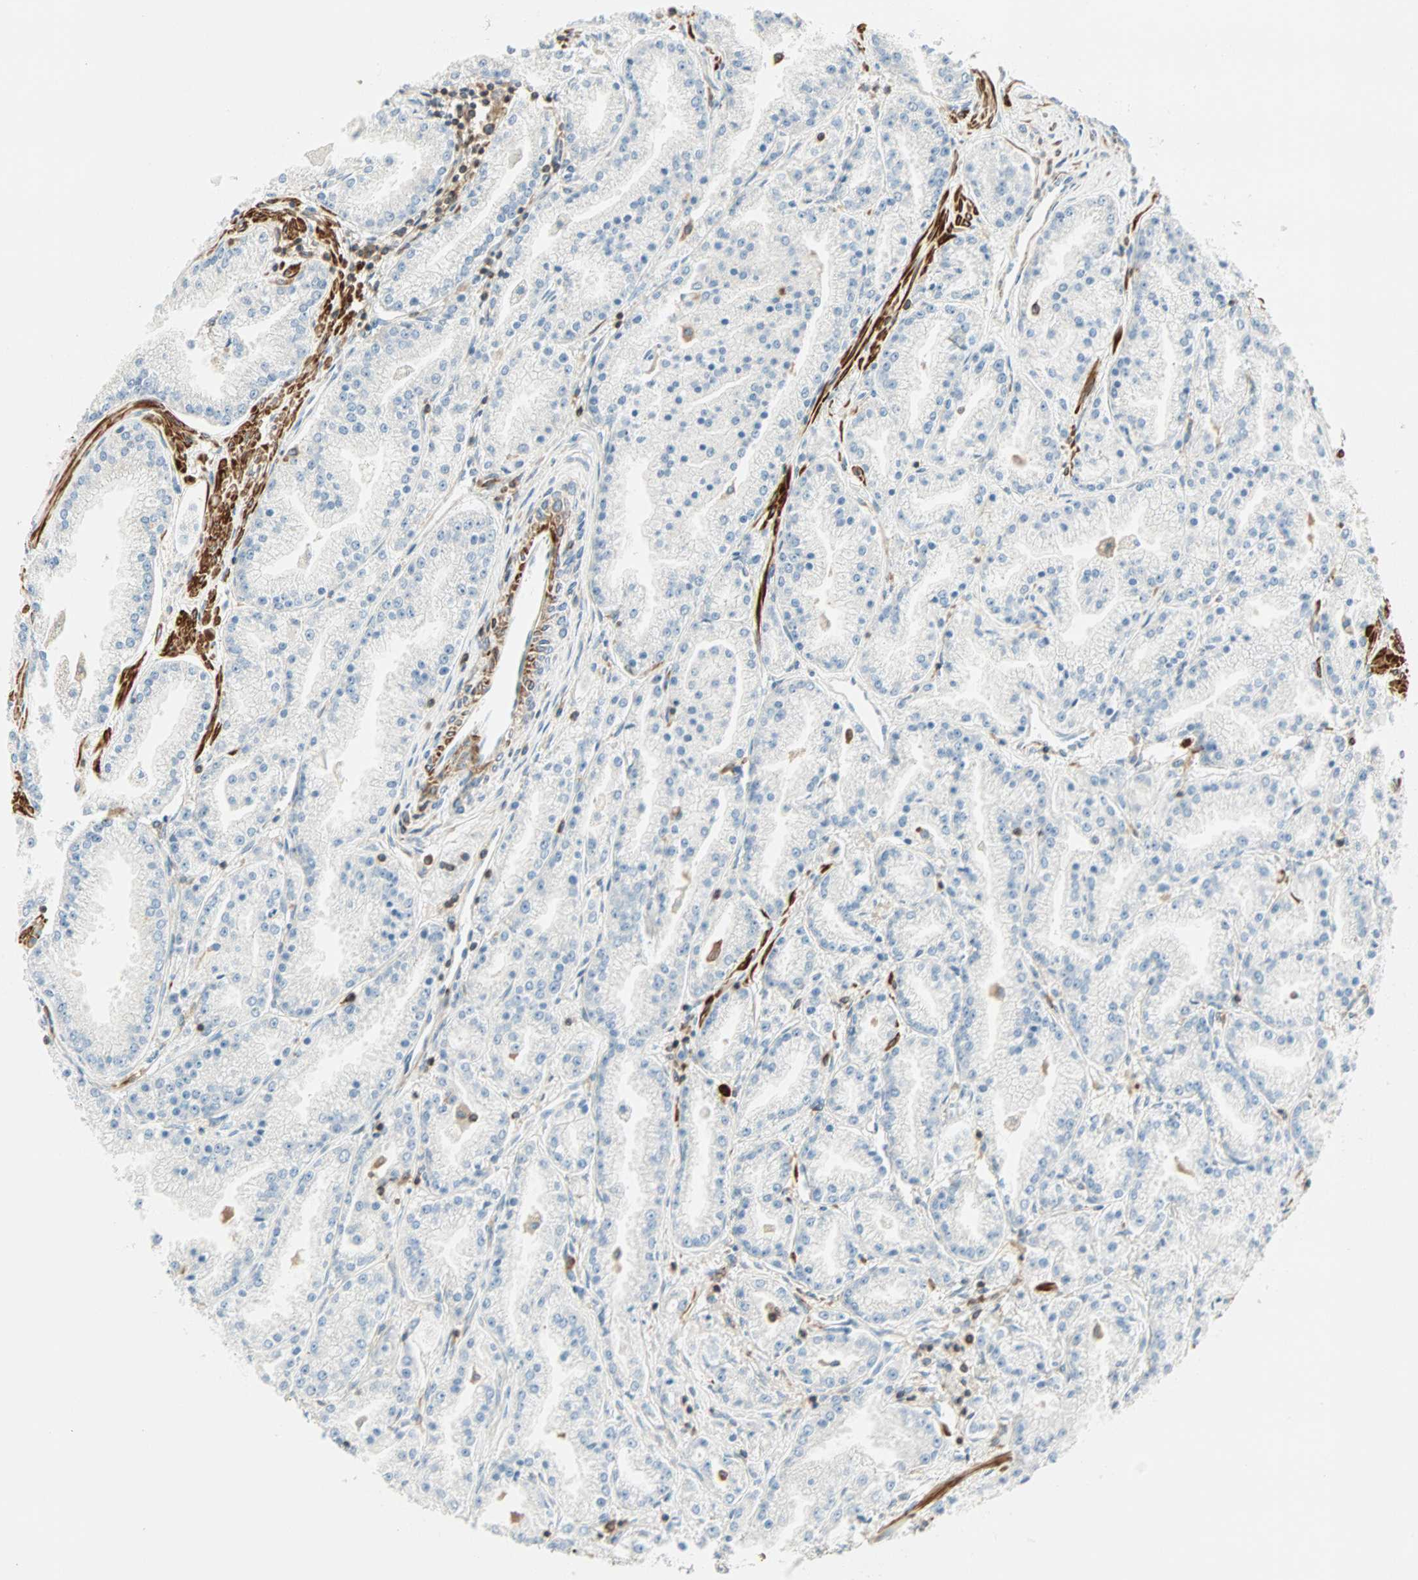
{"staining": {"intensity": "negative", "quantity": "none", "location": "none"}, "tissue": "prostate cancer", "cell_type": "Tumor cells", "image_type": "cancer", "snomed": [{"axis": "morphology", "description": "Adenocarcinoma, High grade"}, {"axis": "topography", "description": "Prostate"}], "caption": "High magnification brightfield microscopy of prostate cancer (adenocarcinoma (high-grade)) stained with DAB (brown) and counterstained with hematoxylin (blue): tumor cells show no significant positivity. Brightfield microscopy of IHC stained with DAB (3,3'-diaminobenzidine) (brown) and hematoxylin (blue), captured at high magnification.", "gene": "FMNL1", "patient": {"sex": "male", "age": 61}}